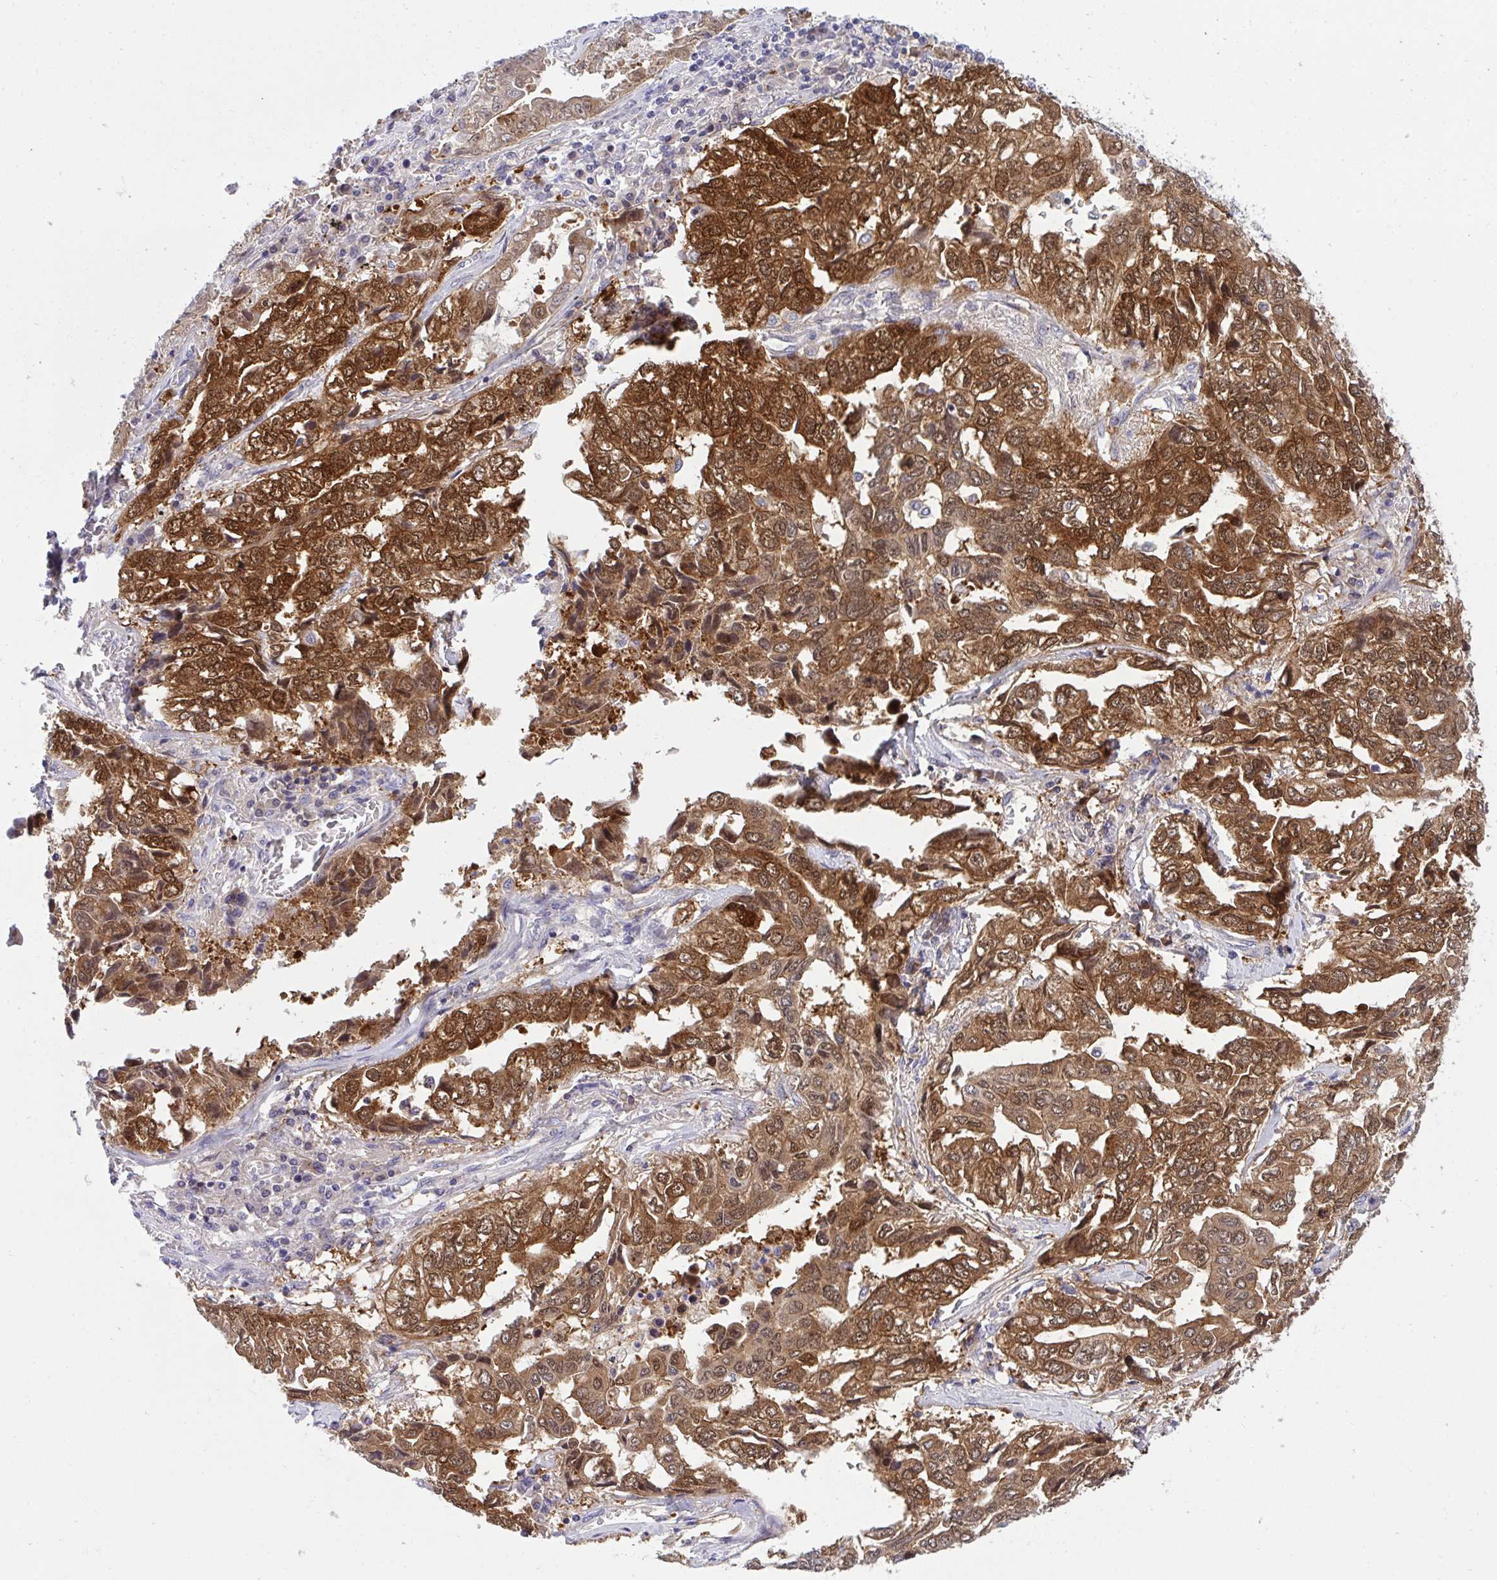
{"staining": {"intensity": "strong", "quantity": "25%-75%", "location": "cytoplasmic/membranous,nuclear"}, "tissue": "lung cancer", "cell_type": "Tumor cells", "image_type": "cancer", "snomed": [{"axis": "morphology", "description": "Adenocarcinoma, NOS"}, {"axis": "topography", "description": "Lung"}], "caption": "Human lung adenocarcinoma stained for a protein (brown) reveals strong cytoplasmic/membranous and nuclear positive staining in about 25%-75% of tumor cells.", "gene": "HOXD12", "patient": {"sex": "female", "age": 52}}